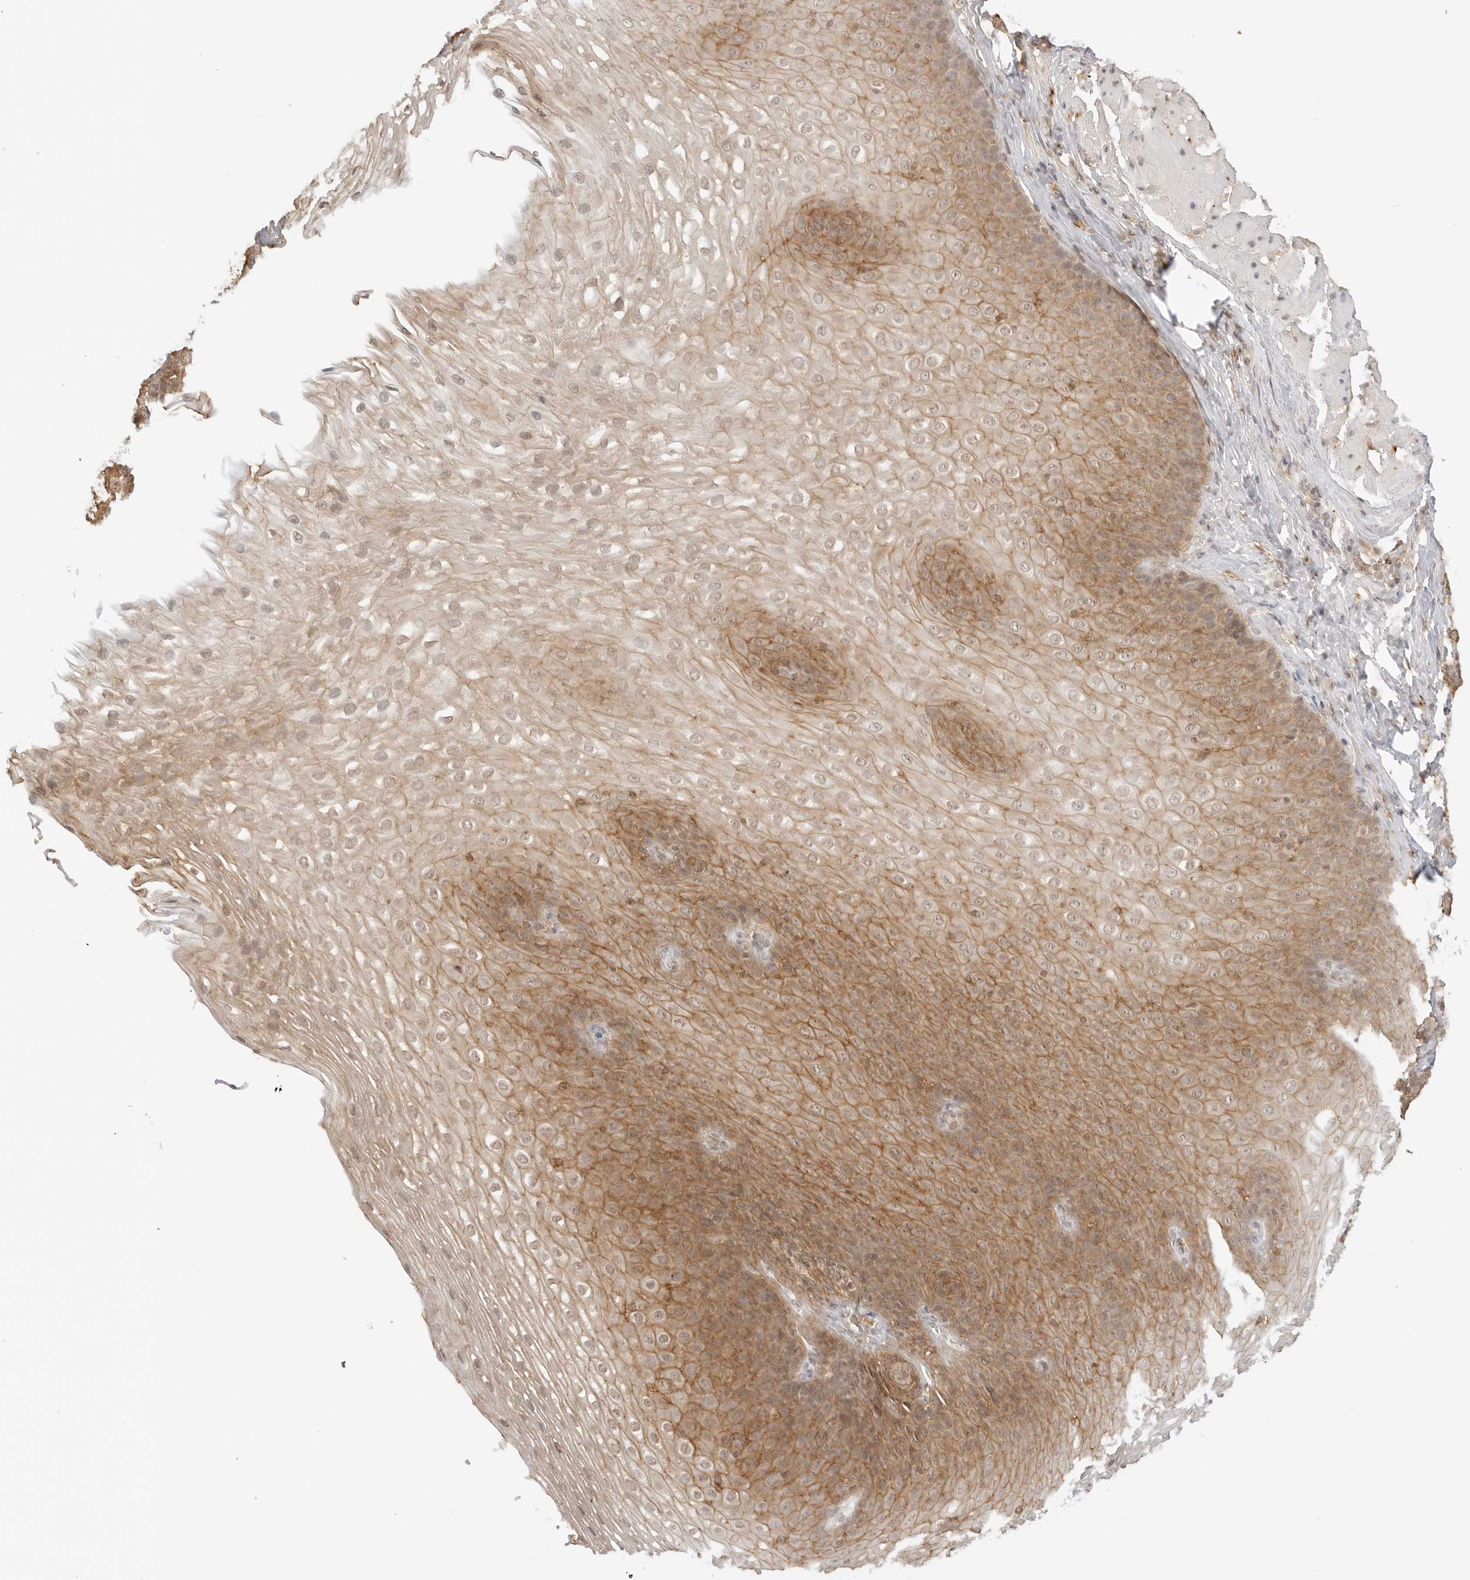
{"staining": {"intensity": "moderate", "quantity": ">75%", "location": "cytoplasmic/membranous"}, "tissue": "esophagus", "cell_type": "Squamous epithelial cells", "image_type": "normal", "snomed": [{"axis": "morphology", "description": "Normal tissue, NOS"}, {"axis": "topography", "description": "Esophagus"}], "caption": "Approximately >75% of squamous epithelial cells in unremarkable esophagus exhibit moderate cytoplasmic/membranous protein staining as visualized by brown immunohistochemical staining.", "gene": "EPHA1", "patient": {"sex": "female", "age": 66}}